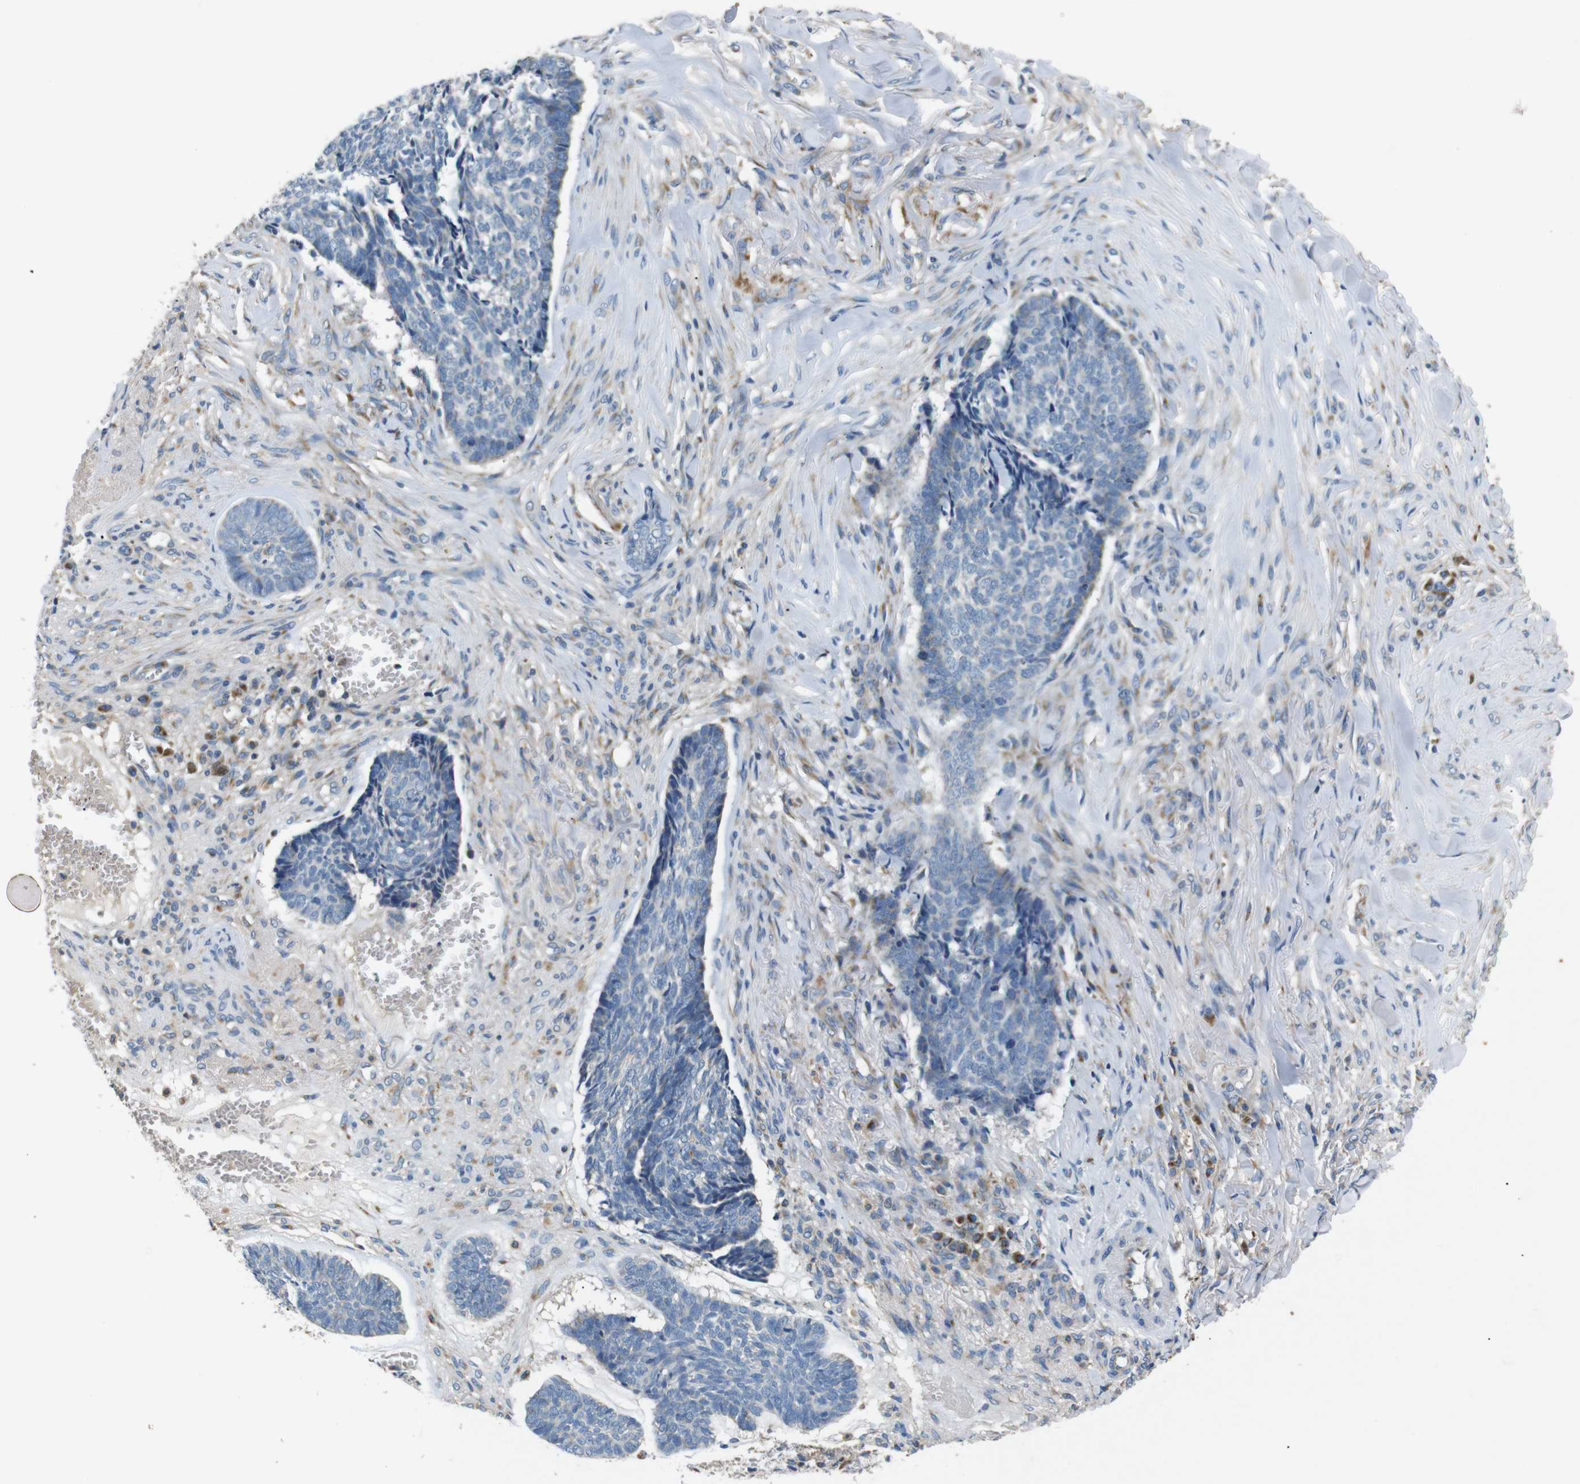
{"staining": {"intensity": "negative", "quantity": "none", "location": "none"}, "tissue": "skin cancer", "cell_type": "Tumor cells", "image_type": "cancer", "snomed": [{"axis": "morphology", "description": "Basal cell carcinoma"}, {"axis": "topography", "description": "Skin"}], "caption": "Immunohistochemistry image of human skin cancer (basal cell carcinoma) stained for a protein (brown), which displays no positivity in tumor cells. (Immunohistochemistry (ihc), brightfield microscopy, high magnification).", "gene": "NETO2", "patient": {"sex": "male", "age": 84}}